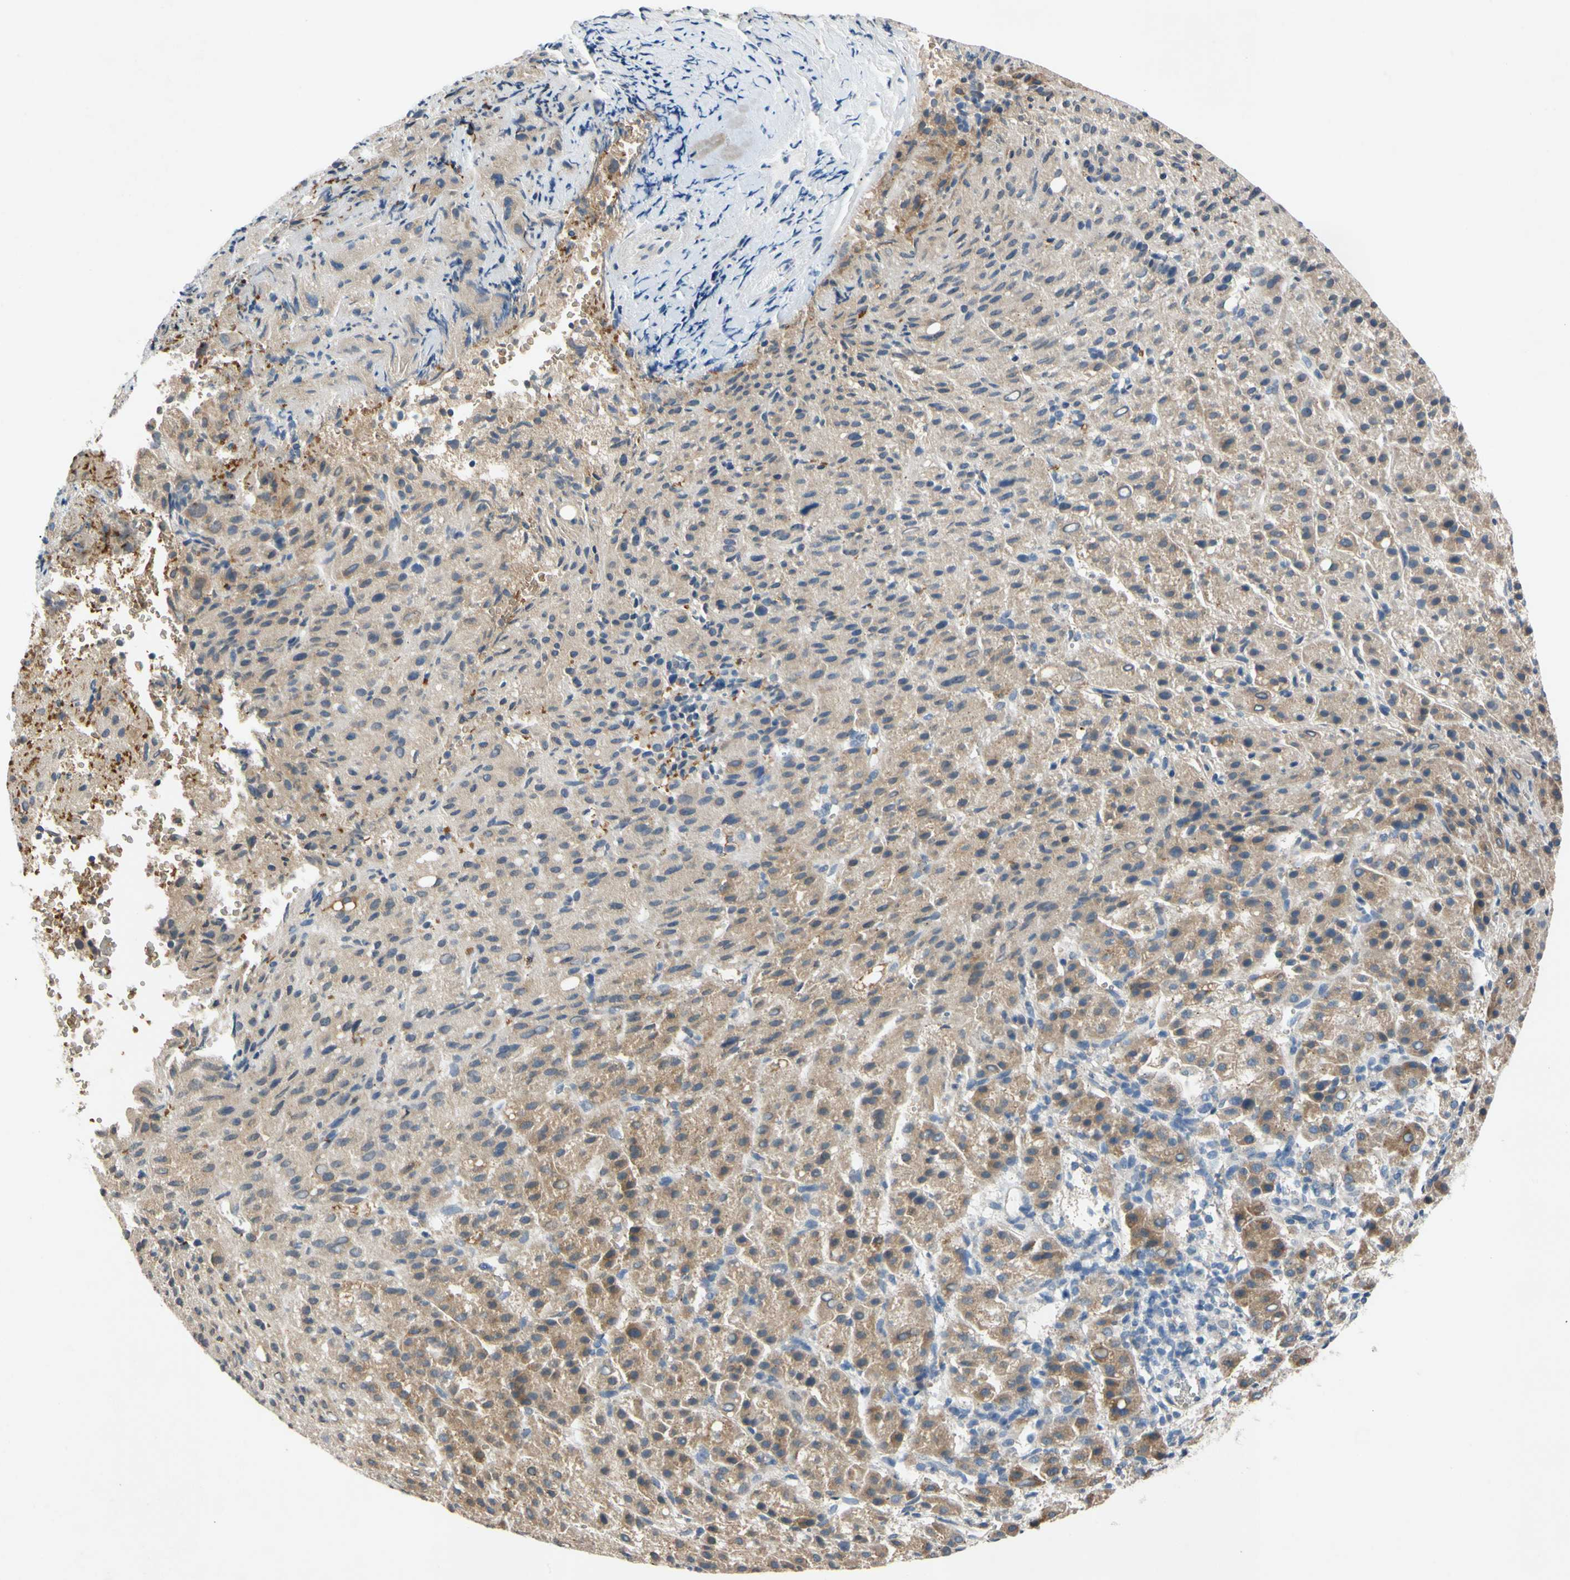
{"staining": {"intensity": "moderate", "quantity": ">75%", "location": "cytoplasmic/membranous"}, "tissue": "liver cancer", "cell_type": "Tumor cells", "image_type": "cancer", "snomed": [{"axis": "morphology", "description": "Carcinoma, Hepatocellular, NOS"}, {"axis": "topography", "description": "Liver"}], "caption": "Immunohistochemical staining of liver hepatocellular carcinoma reveals medium levels of moderate cytoplasmic/membranous protein expression in about >75% of tumor cells. The staining was performed using DAB, with brown indicating positive protein expression. Nuclei are stained blue with hematoxylin.", "gene": "ADD2", "patient": {"sex": "female", "age": 58}}